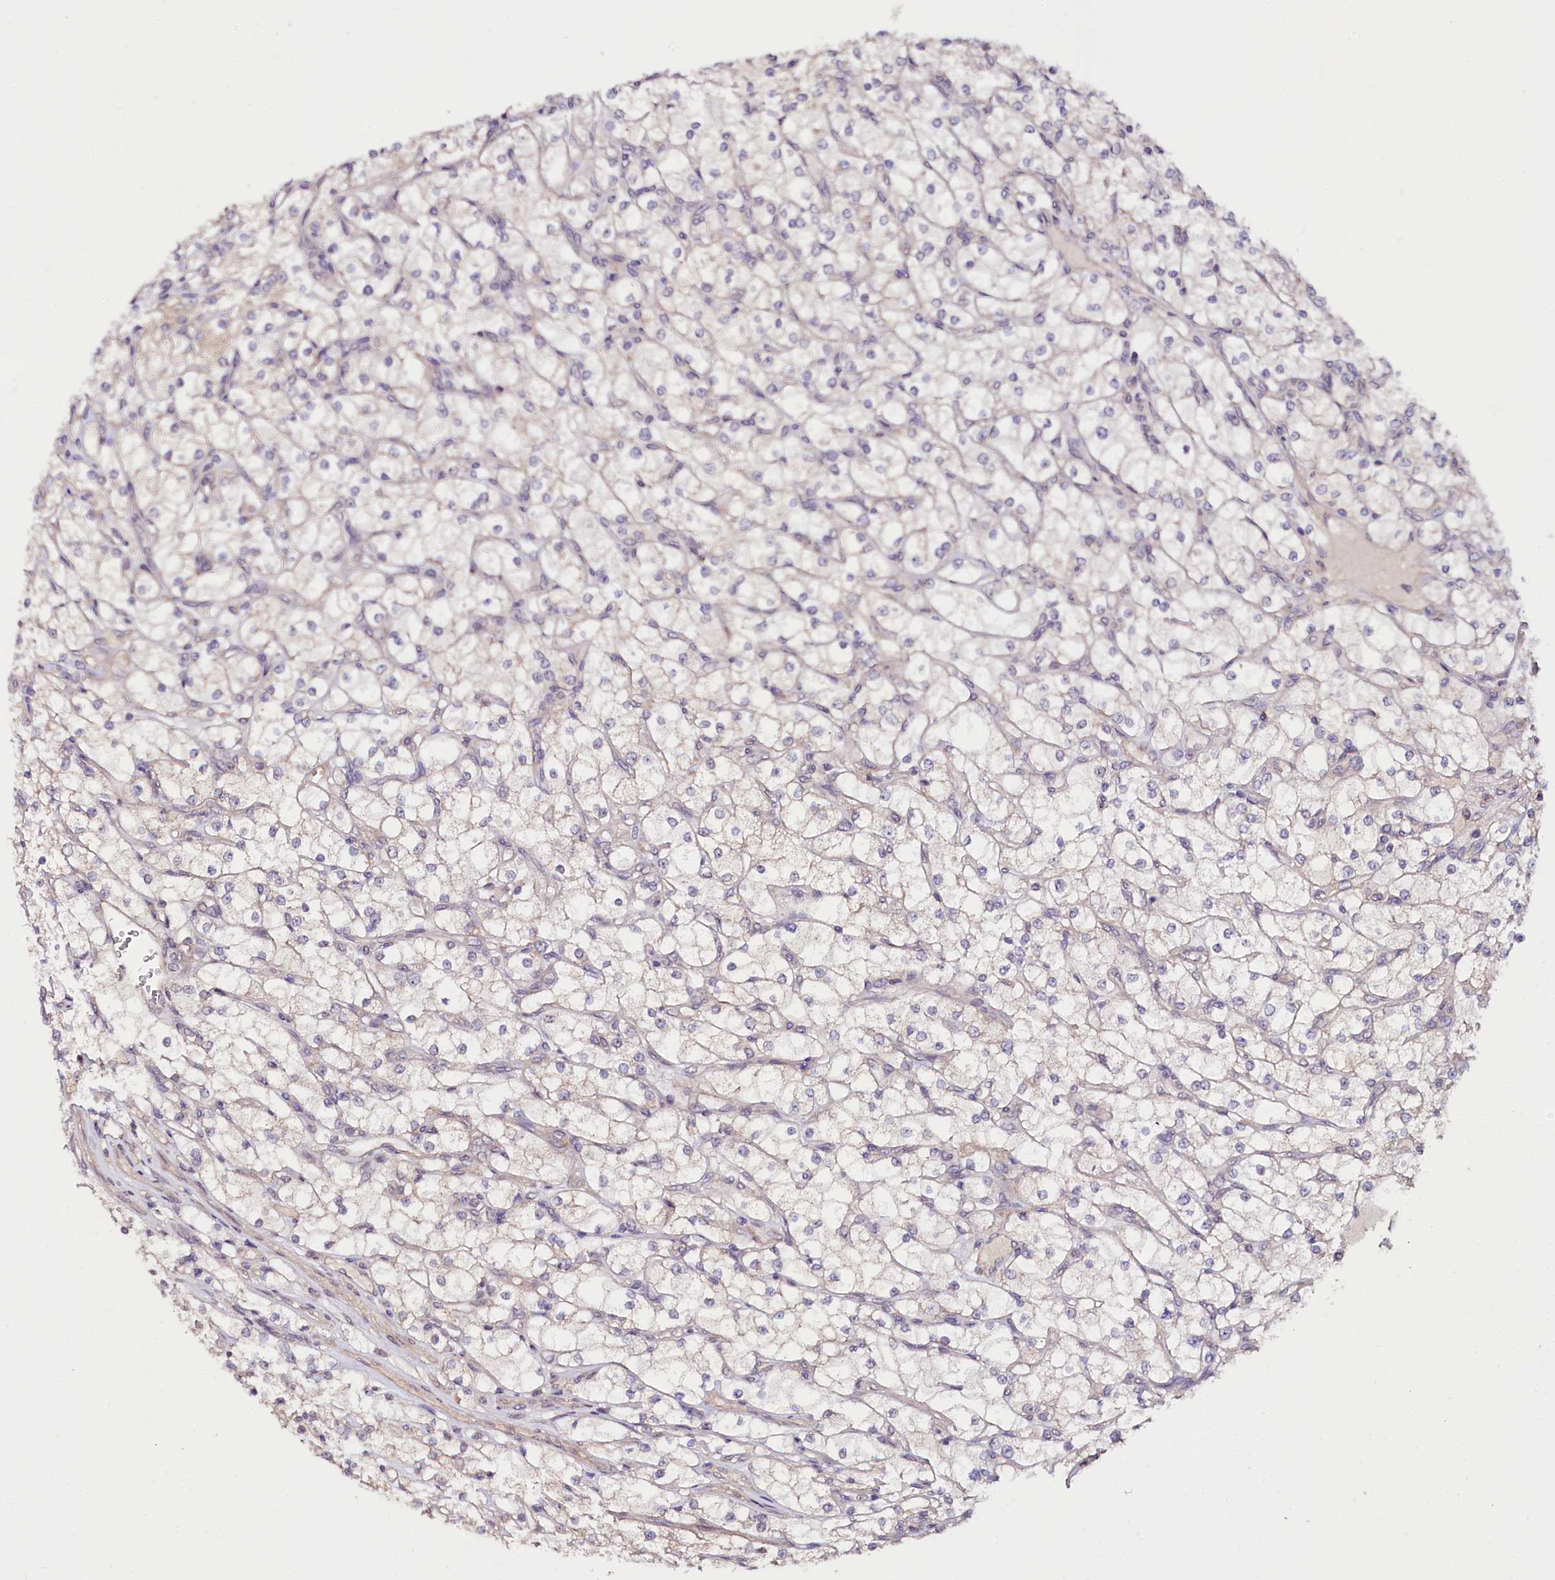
{"staining": {"intensity": "negative", "quantity": "none", "location": "none"}, "tissue": "renal cancer", "cell_type": "Tumor cells", "image_type": "cancer", "snomed": [{"axis": "morphology", "description": "Adenocarcinoma, NOS"}, {"axis": "topography", "description": "Kidney"}], "caption": "DAB (3,3'-diaminobenzidine) immunohistochemical staining of renal cancer reveals no significant positivity in tumor cells.", "gene": "PHLDB1", "patient": {"sex": "male", "age": 80}}